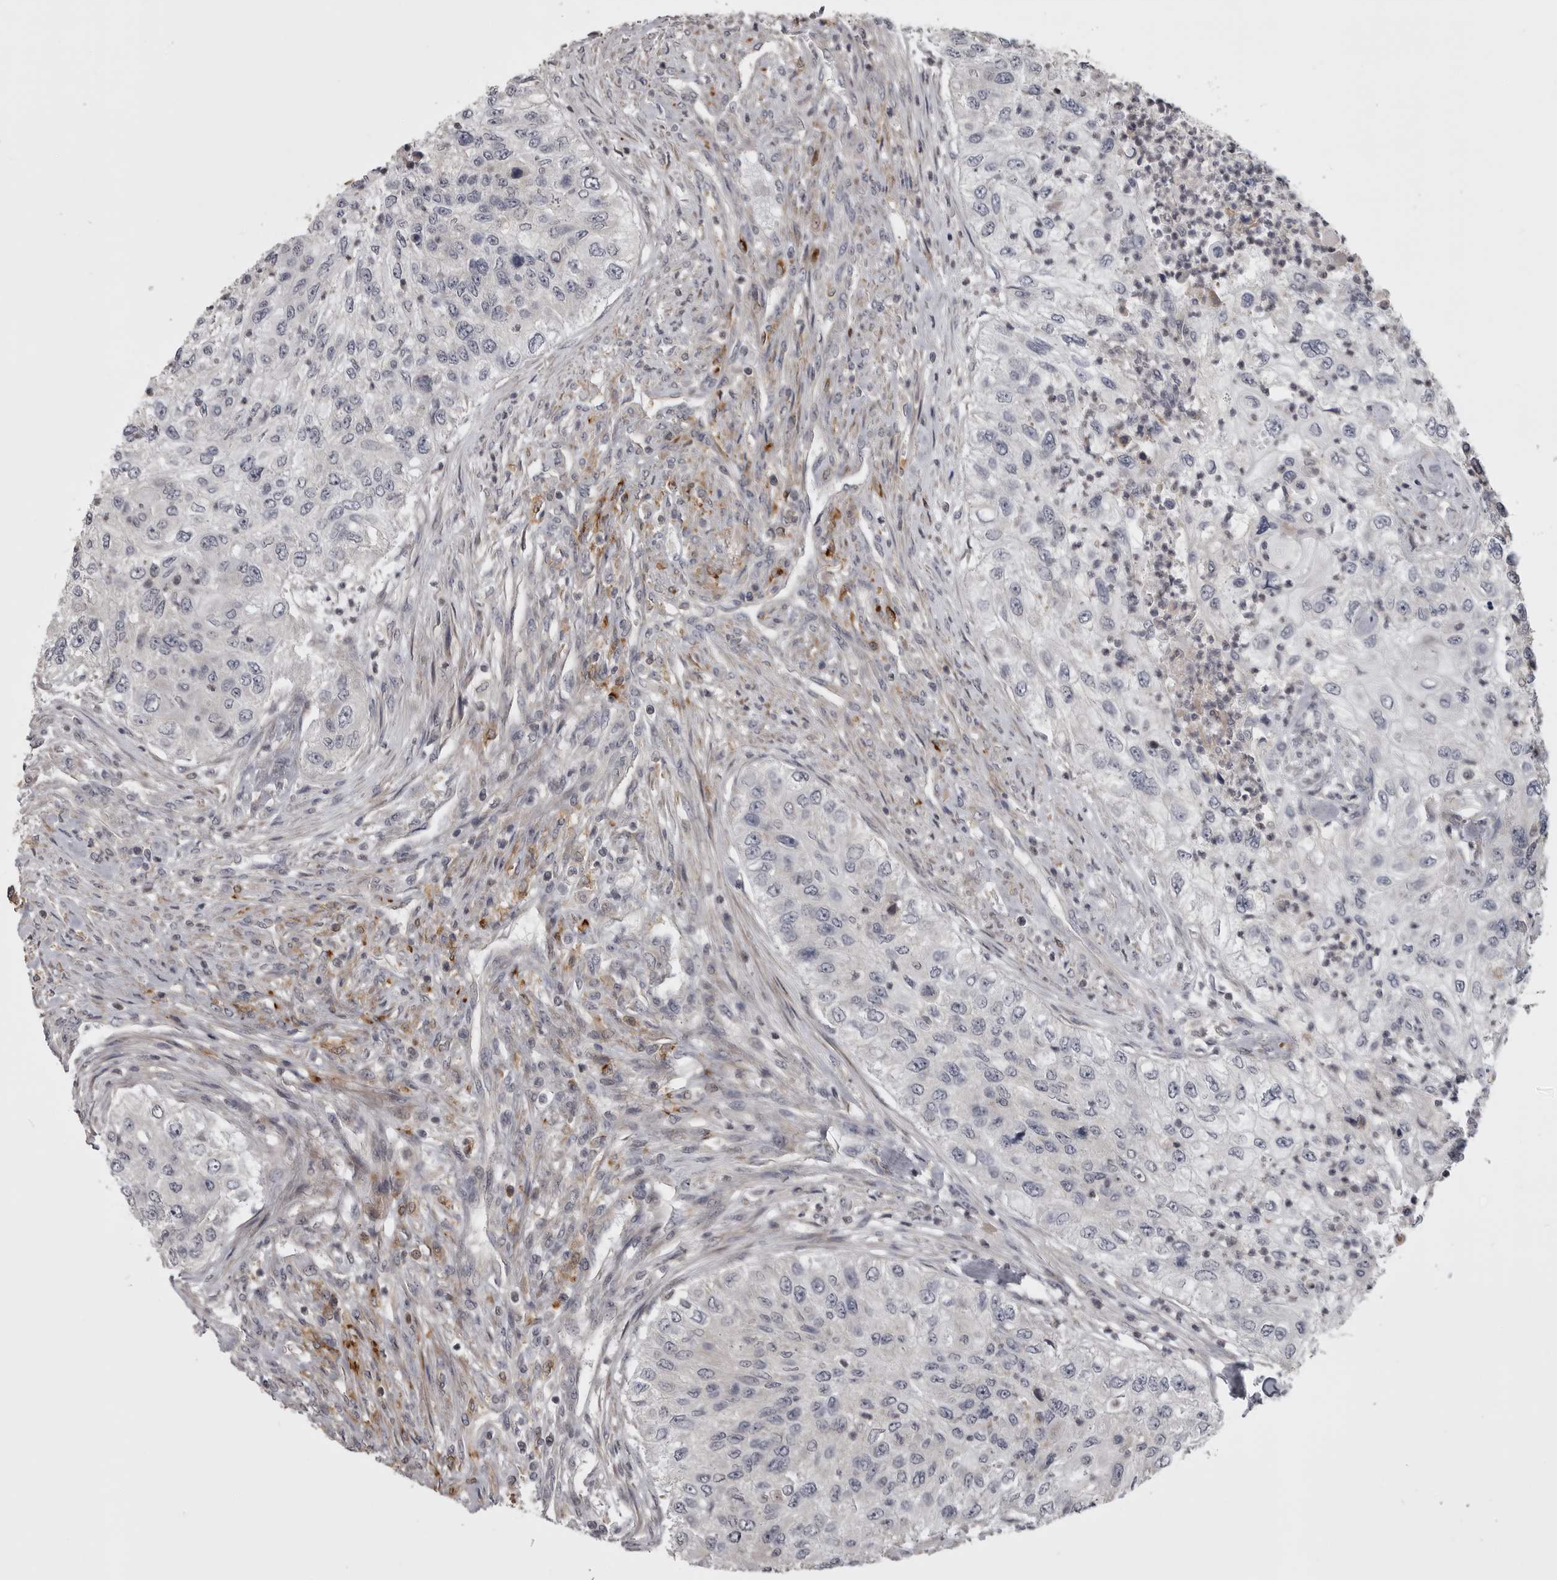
{"staining": {"intensity": "negative", "quantity": "none", "location": "none"}, "tissue": "urothelial cancer", "cell_type": "Tumor cells", "image_type": "cancer", "snomed": [{"axis": "morphology", "description": "Urothelial carcinoma, High grade"}, {"axis": "topography", "description": "Urinary bladder"}], "caption": "The immunohistochemistry photomicrograph has no significant staining in tumor cells of urothelial cancer tissue.", "gene": "ZNRF1", "patient": {"sex": "female", "age": 60}}